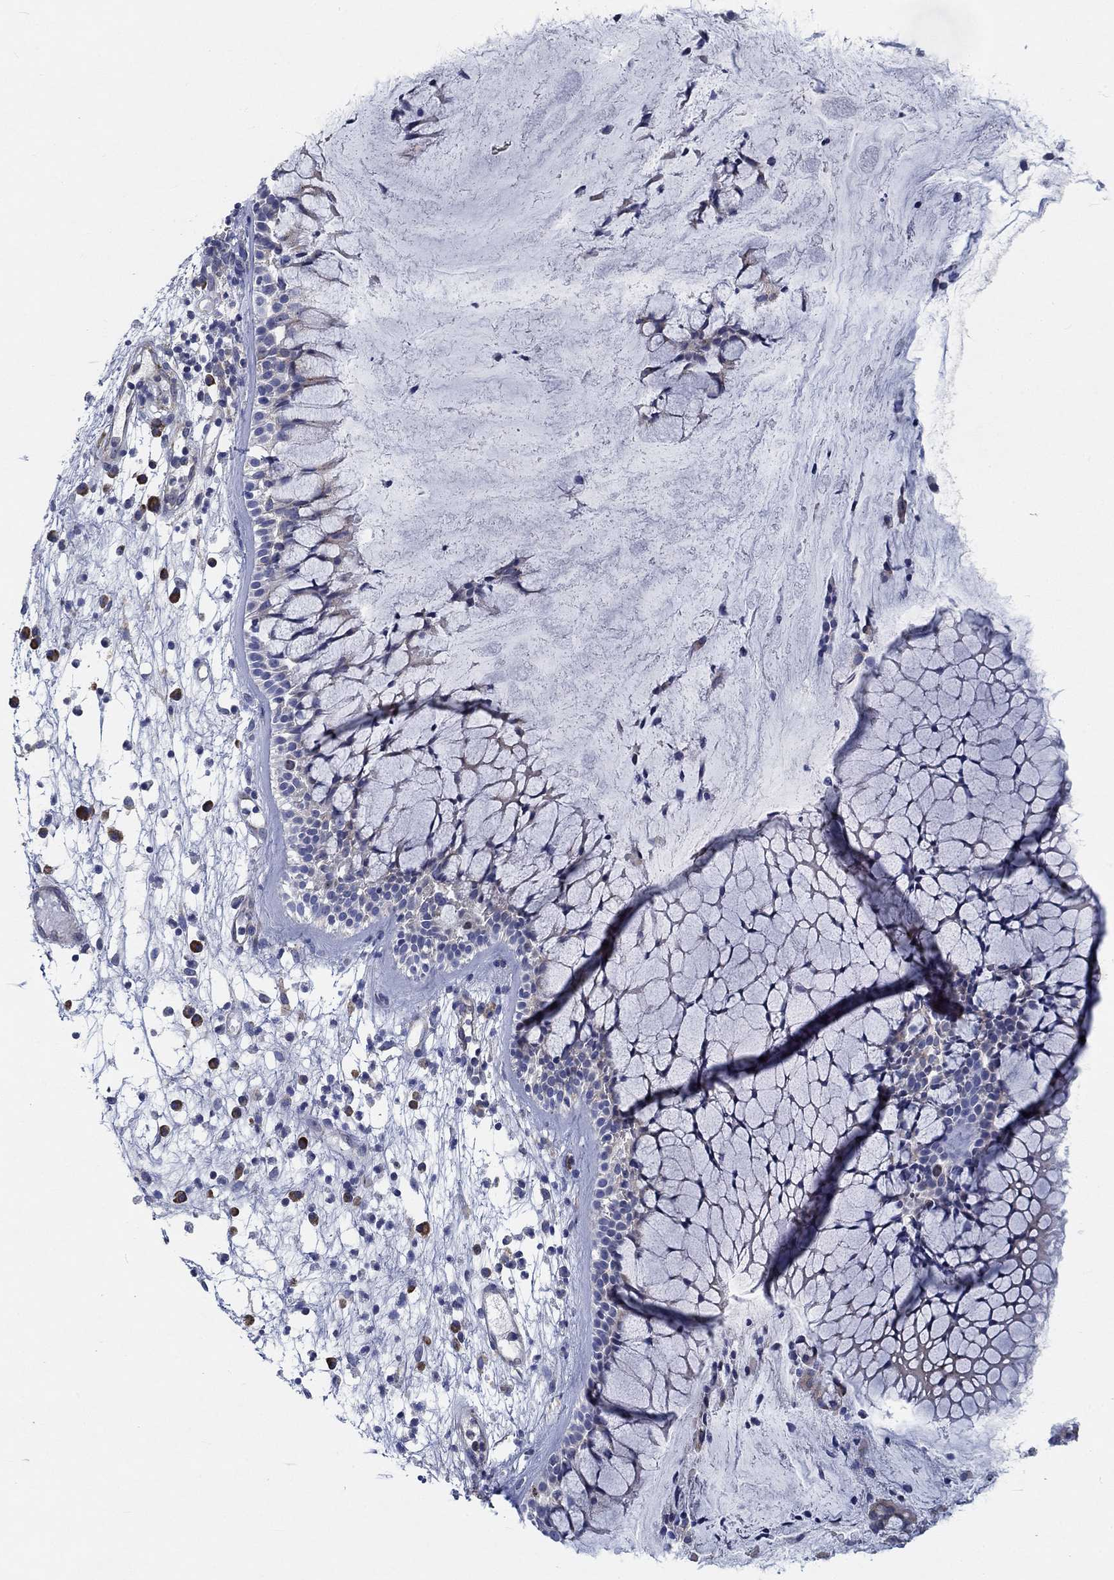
{"staining": {"intensity": "negative", "quantity": "none", "location": "none"}, "tissue": "nasopharynx", "cell_type": "Respiratory epithelial cells", "image_type": "normal", "snomed": [{"axis": "morphology", "description": "Normal tissue, NOS"}, {"axis": "topography", "description": "Nasopharynx"}], "caption": "High power microscopy micrograph of an immunohistochemistry micrograph of normal nasopharynx, revealing no significant staining in respiratory epithelial cells.", "gene": "MMP24", "patient": {"sex": "male", "age": 77}}